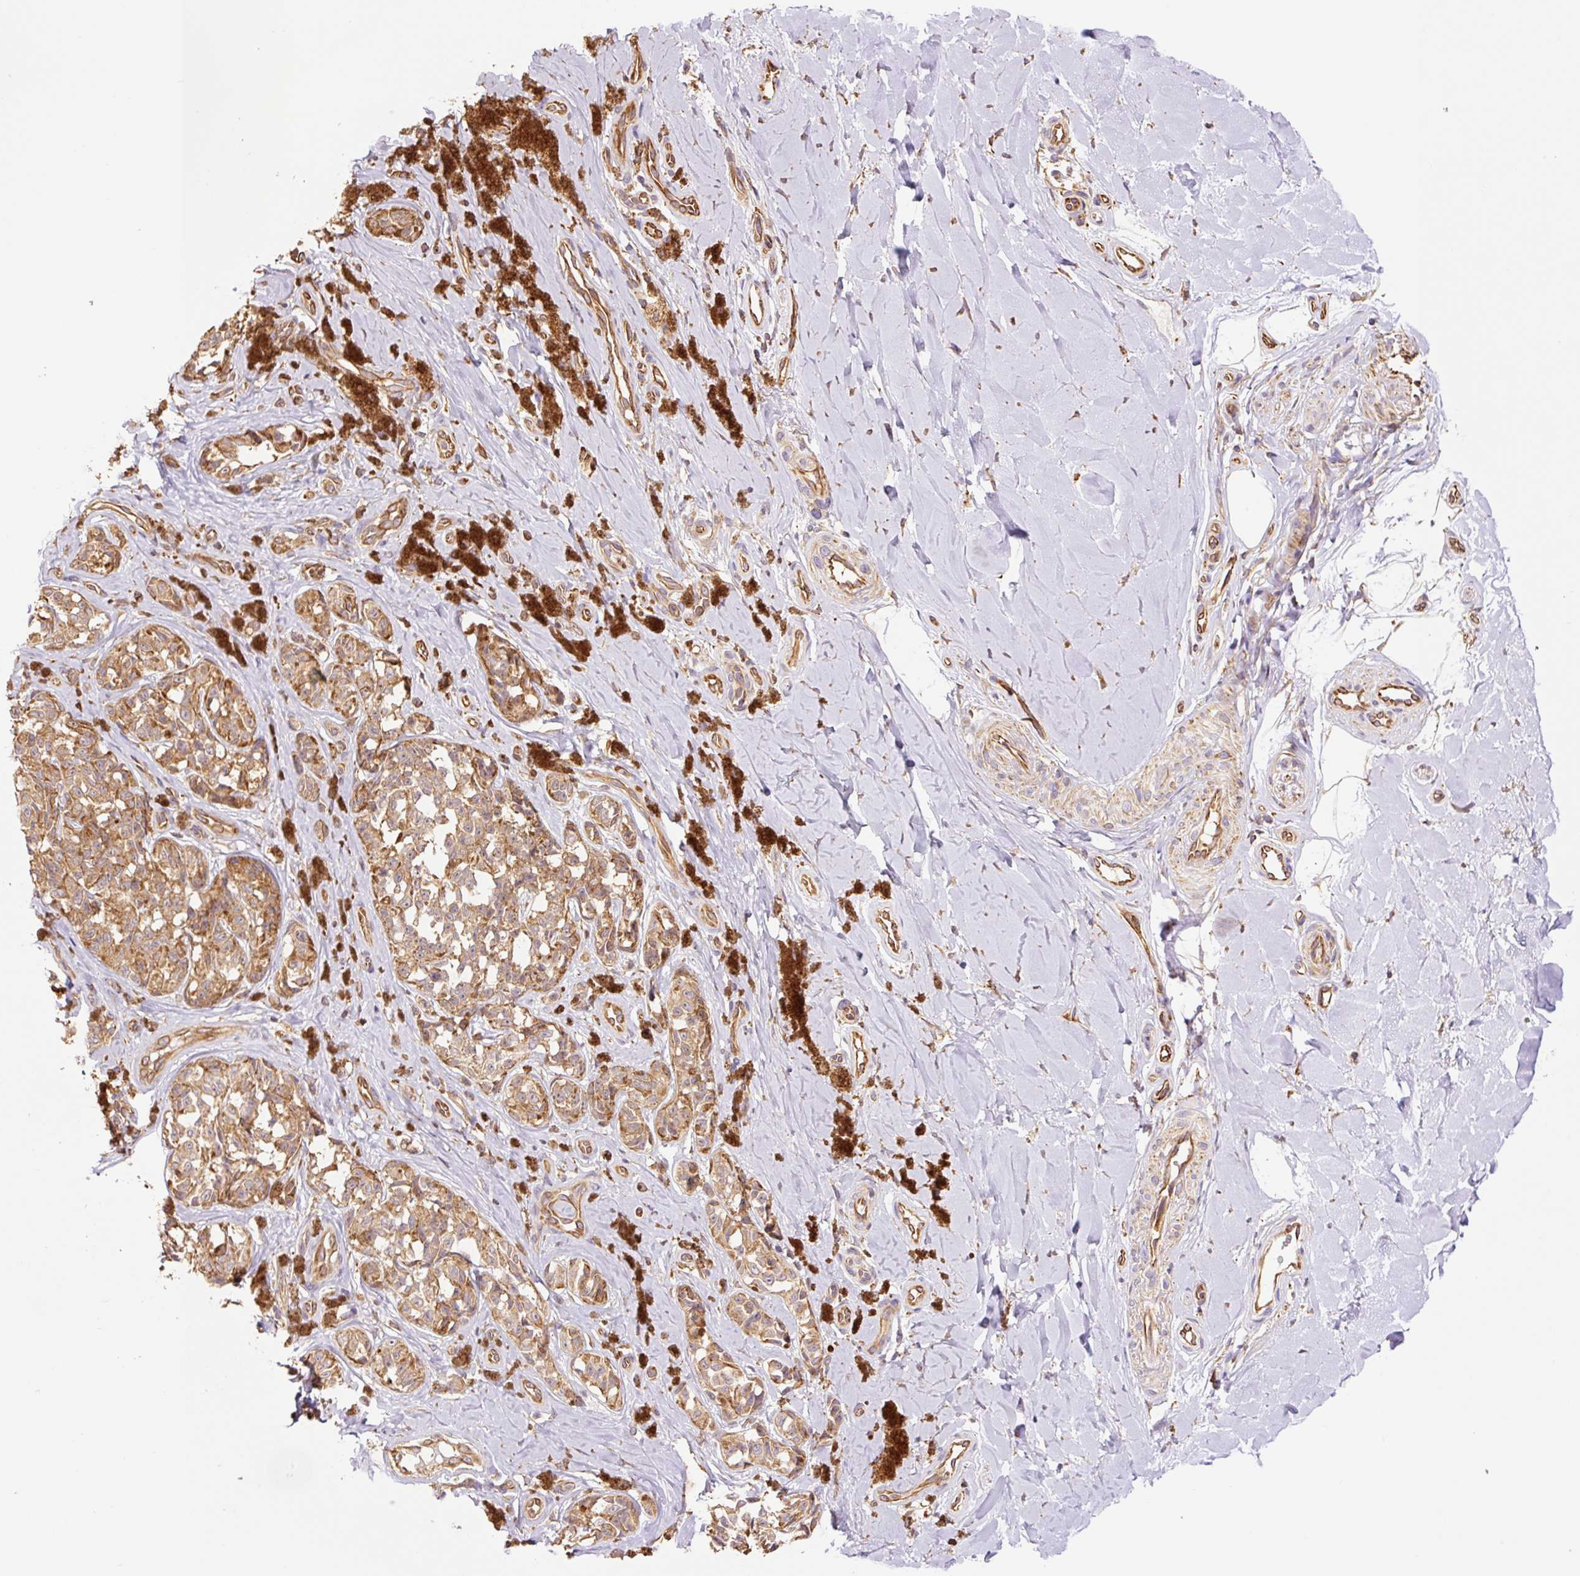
{"staining": {"intensity": "moderate", "quantity": ">75%", "location": "cytoplasmic/membranous"}, "tissue": "melanoma", "cell_type": "Tumor cells", "image_type": "cancer", "snomed": [{"axis": "morphology", "description": "Malignant melanoma, NOS"}, {"axis": "topography", "description": "Skin"}], "caption": "A micrograph of human melanoma stained for a protein demonstrates moderate cytoplasmic/membranous brown staining in tumor cells. (DAB (3,3'-diaminobenzidine) IHC, brown staining for protein, blue staining for nuclei).", "gene": "PCK2", "patient": {"sex": "female", "age": 65}}